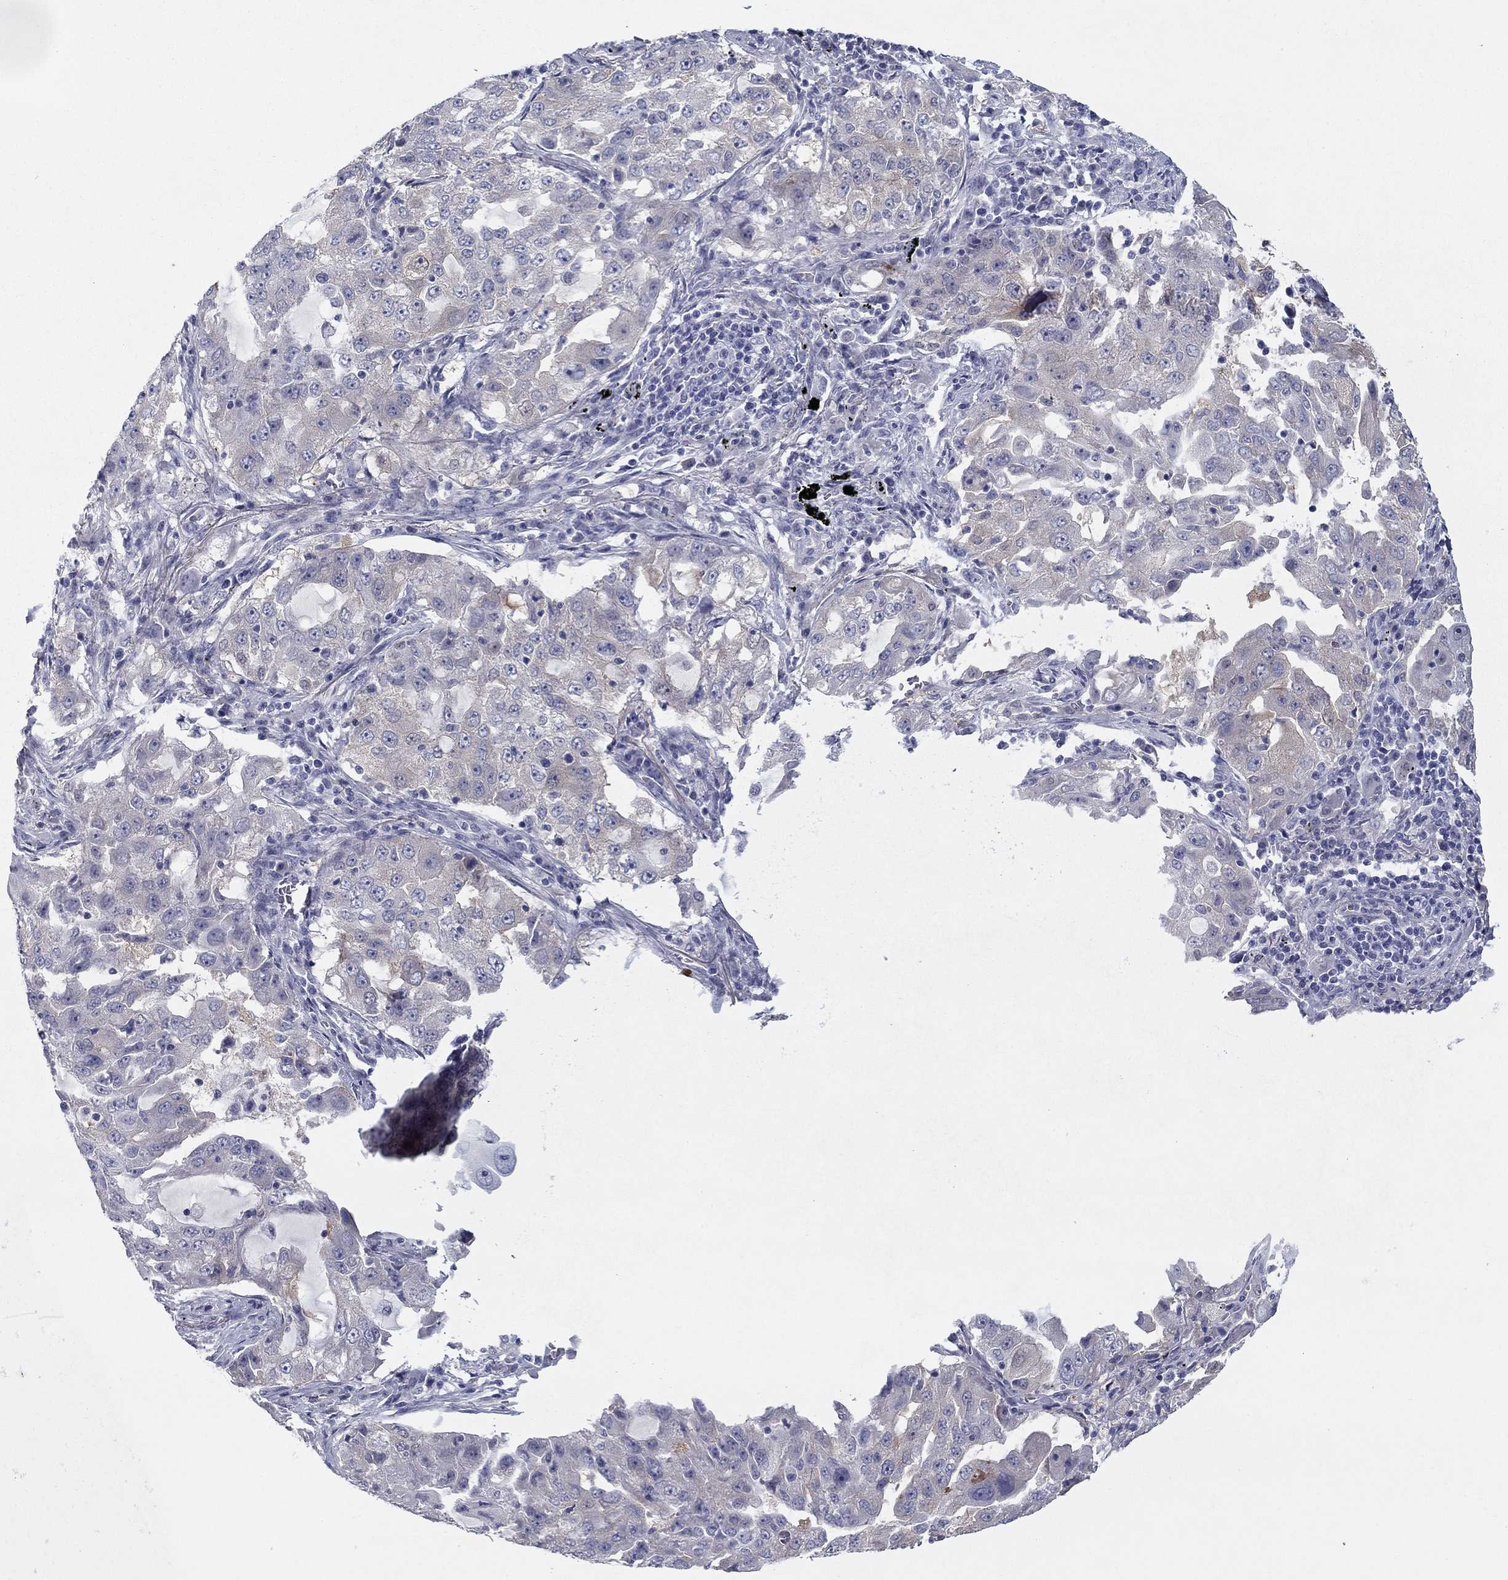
{"staining": {"intensity": "negative", "quantity": "none", "location": "none"}, "tissue": "lung cancer", "cell_type": "Tumor cells", "image_type": "cancer", "snomed": [{"axis": "morphology", "description": "Adenocarcinoma, NOS"}, {"axis": "topography", "description": "Lung"}], "caption": "Histopathology image shows no protein staining in tumor cells of lung cancer tissue.", "gene": "PLS1", "patient": {"sex": "female", "age": 61}}